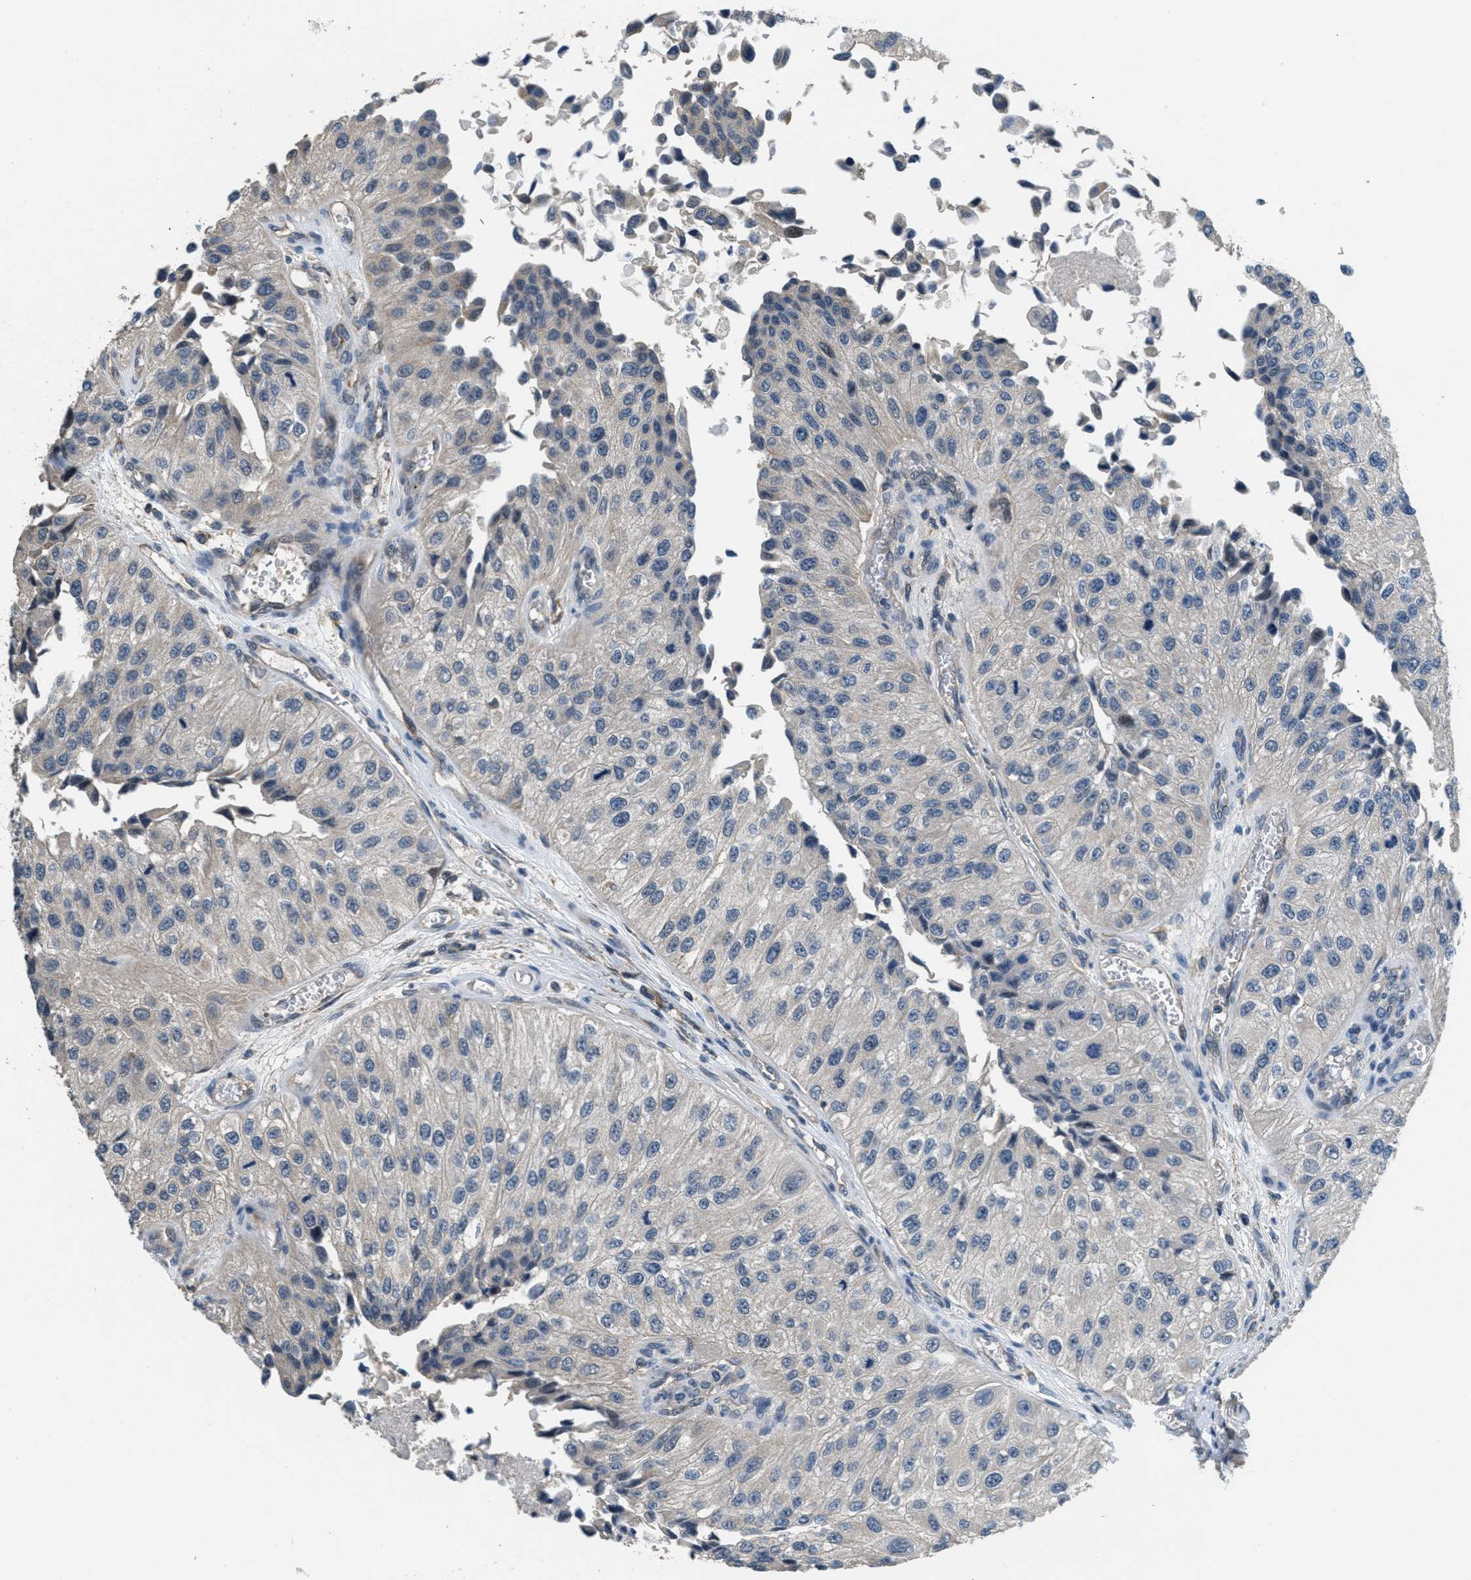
{"staining": {"intensity": "negative", "quantity": "none", "location": "none"}, "tissue": "urothelial cancer", "cell_type": "Tumor cells", "image_type": "cancer", "snomed": [{"axis": "morphology", "description": "Urothelial carcinoma, High grade"}, {"axis": "topography", "description": "Kidney"}, {"axis": "topography", "description": "Urinary bladder"}], "caption": "IHC micrograph of neoplastic tissue: urothelial cancer stained with DAB shows no significant protein expression in tumor cells.", "gene": "NAT1", "patient": {"sex": "male", "age": 77}}